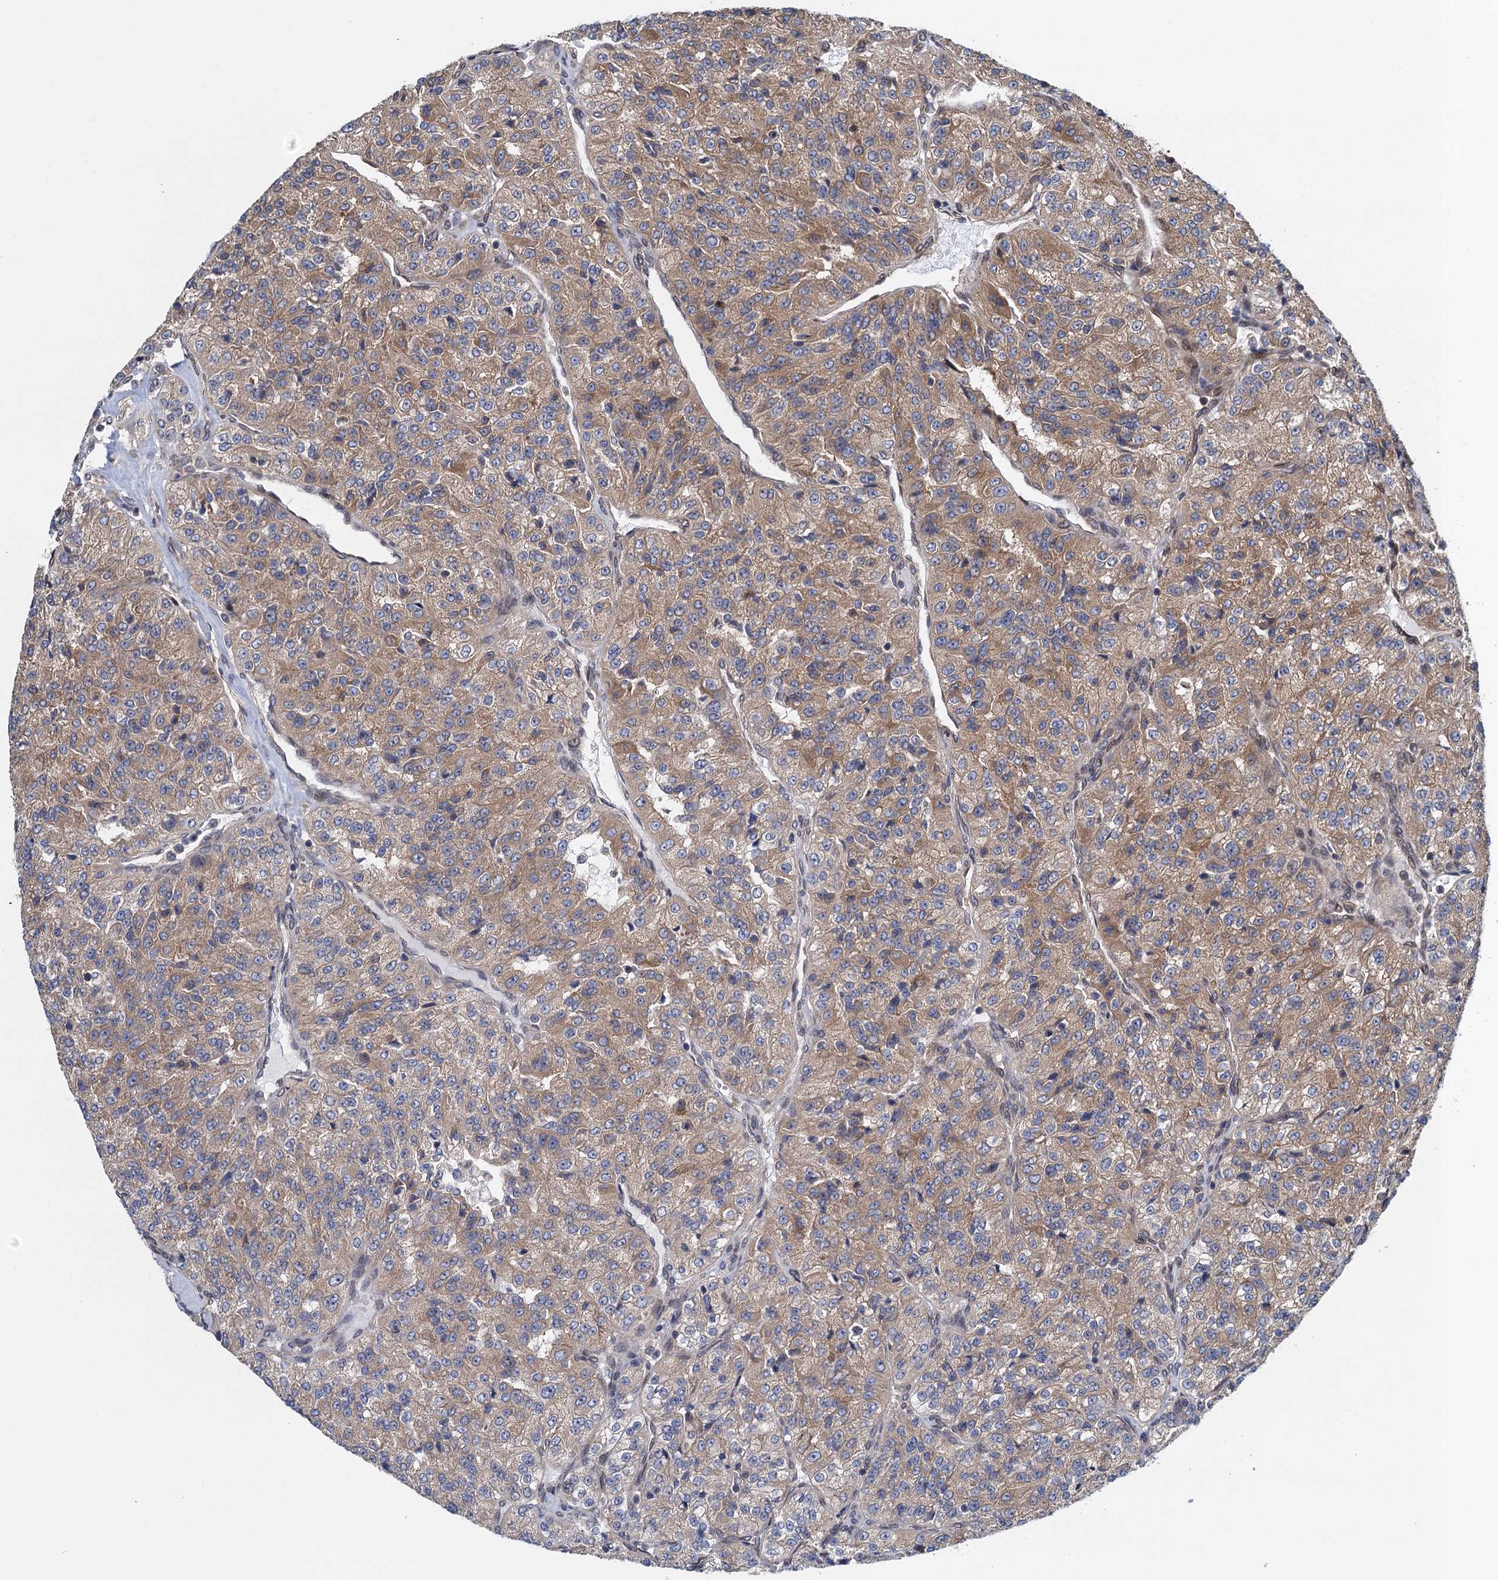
{"staining": {"intensity": "moderate", "quantity": ">75%", "location": "cytoplasmic/membranous"}, "tissue": "renal cancer", "cell_type": "Tumor cells", "image_type": "cancer", "snomed": [{"axis": "morphology", "description": "Adenocarcinoma, NOS"}, {"axis": "topography", "description": "Kidney"}], "caption": "Approximately >75% of tumor cells in human adenocarcinoma (renal) reveal moderate cytoplasmic/membranous protein expression as visualized by brown immunohistochemical staining.", "gene": "MDM1", "patient": {"sex": "female", "age": 63}}